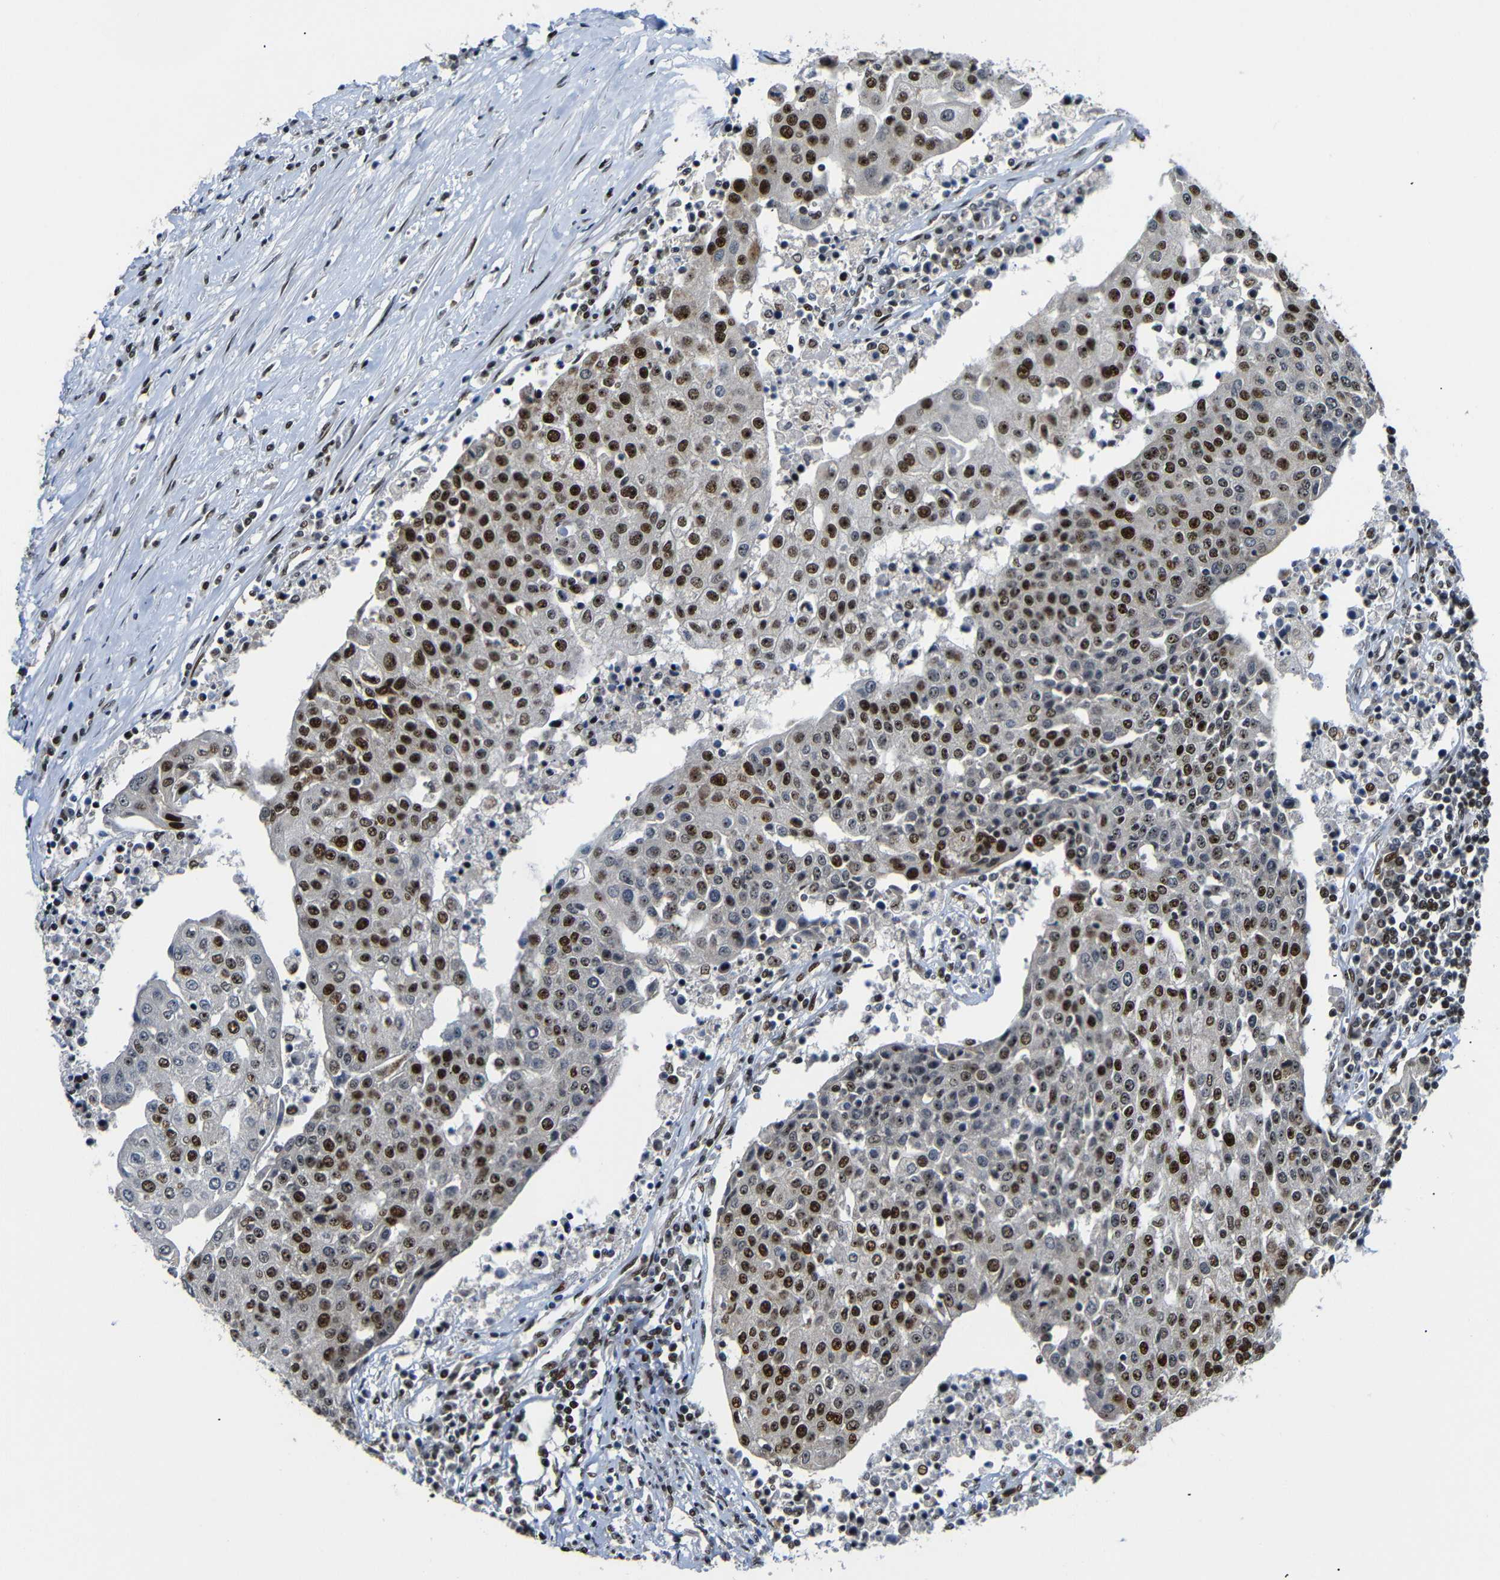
{"staining": {"intensity": "strong", "quantity": ">75%", "location": "nuclear"}, "tissue": "urothelial cancer", "cell_type": "Tumor cells", "image_type": "cancer", "snomed": [{"axis": "morphology", "description": "Urothelial carcinoma, High grade"}, {"axis": "topography", "description": "Urinary bladder"}], "caption": "Immunohistochemical staining of urothelial cancer shows strong nuclear protein staining in about >75% of tumor cells.", "gene": "SETDB2", "patient": {"sex": "female", "age": 85}}